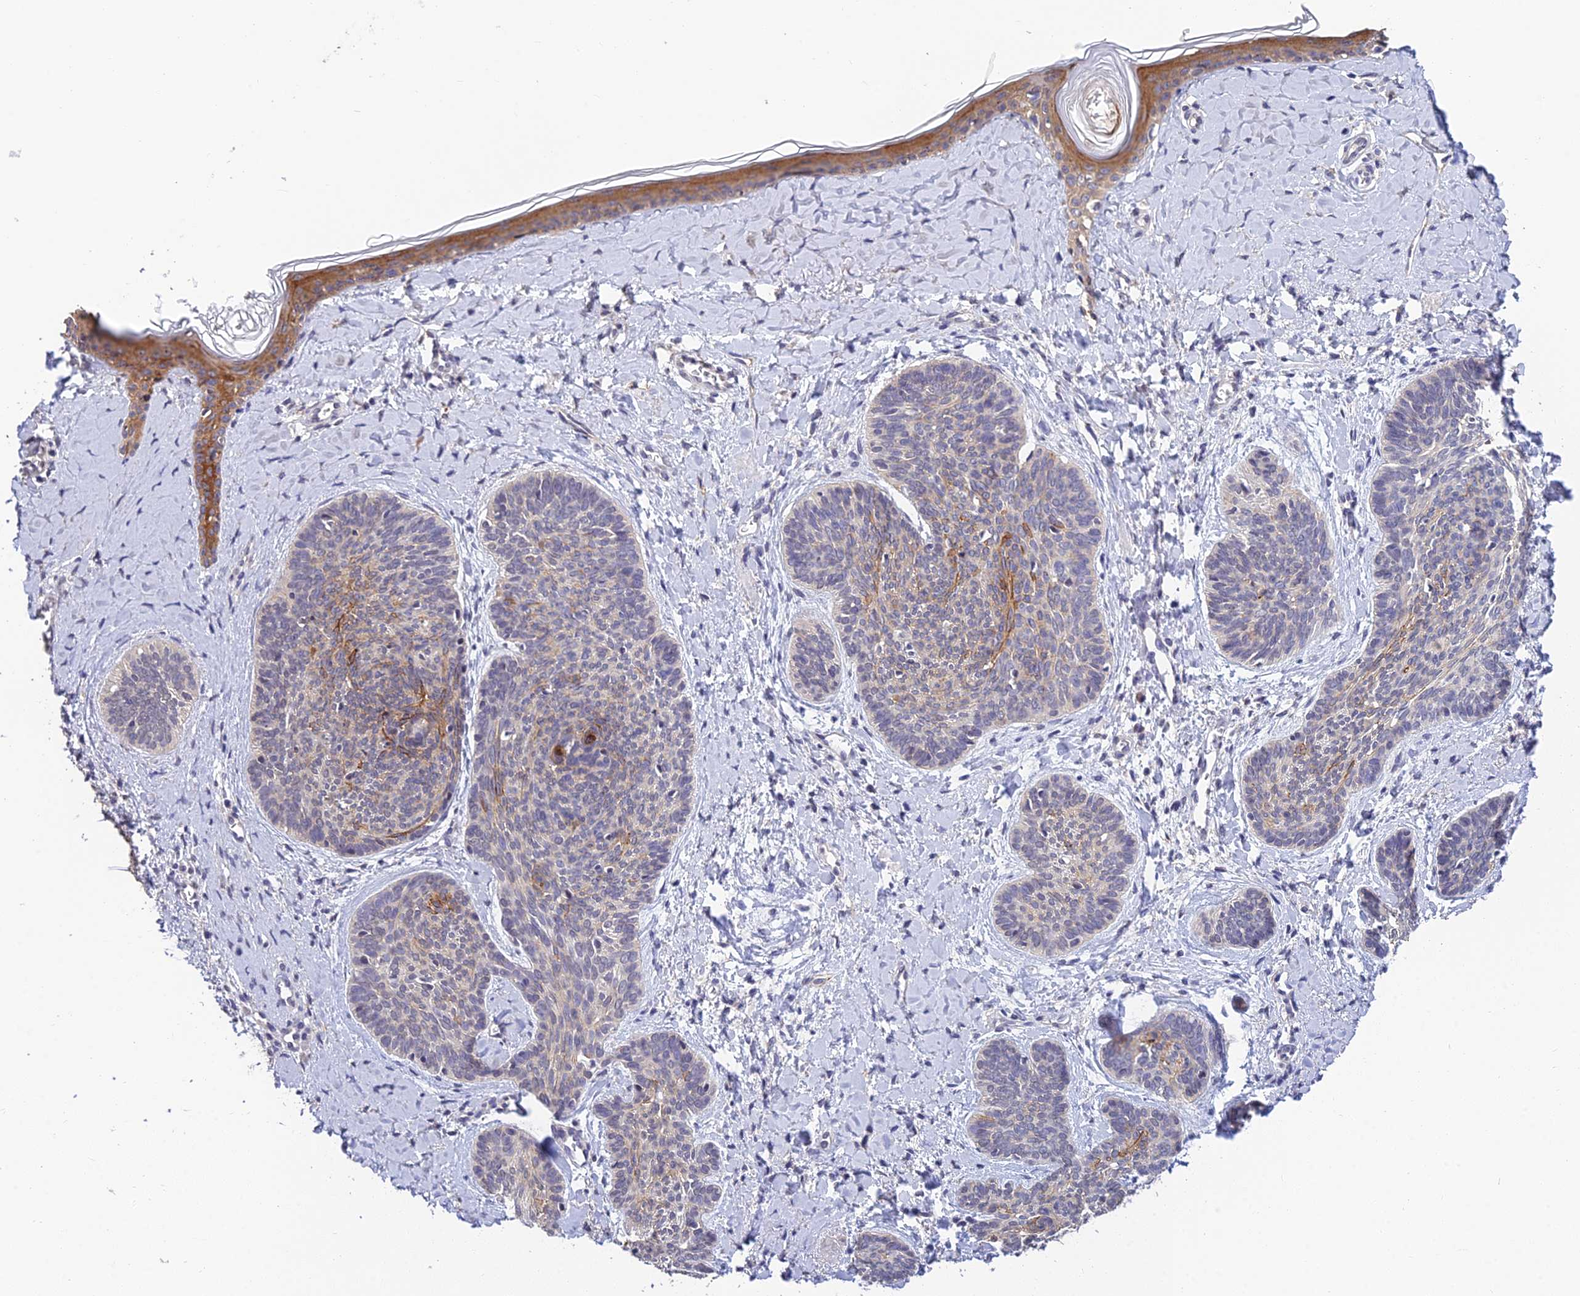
{"staining": {"intensity": "moderate", "quantity": "<25%", "location": "cytoplasmic/membranous"}, "tissue": "skin cancer", "cell_type": "Tumor cells", "image_type": "cancer", "snomed": [{"axis": "morphology", "description": "Basal cell carcinoma"}, {"axis": "topography", "description": "Skin"}], "caption": "IHC photomicrograph of neoplastic tissue: skin cancer (basal cell carcinoma) stained using immunohistochemistry (IHC) exhibits low levels of moderate protein expression localized specifically in the cytoplasmic/membranous of tumor cells, appearing as a cytoplasmic/membranous brown color.", "gene": "HOXB1", "patient": {"sex": "female", "age": 81}}